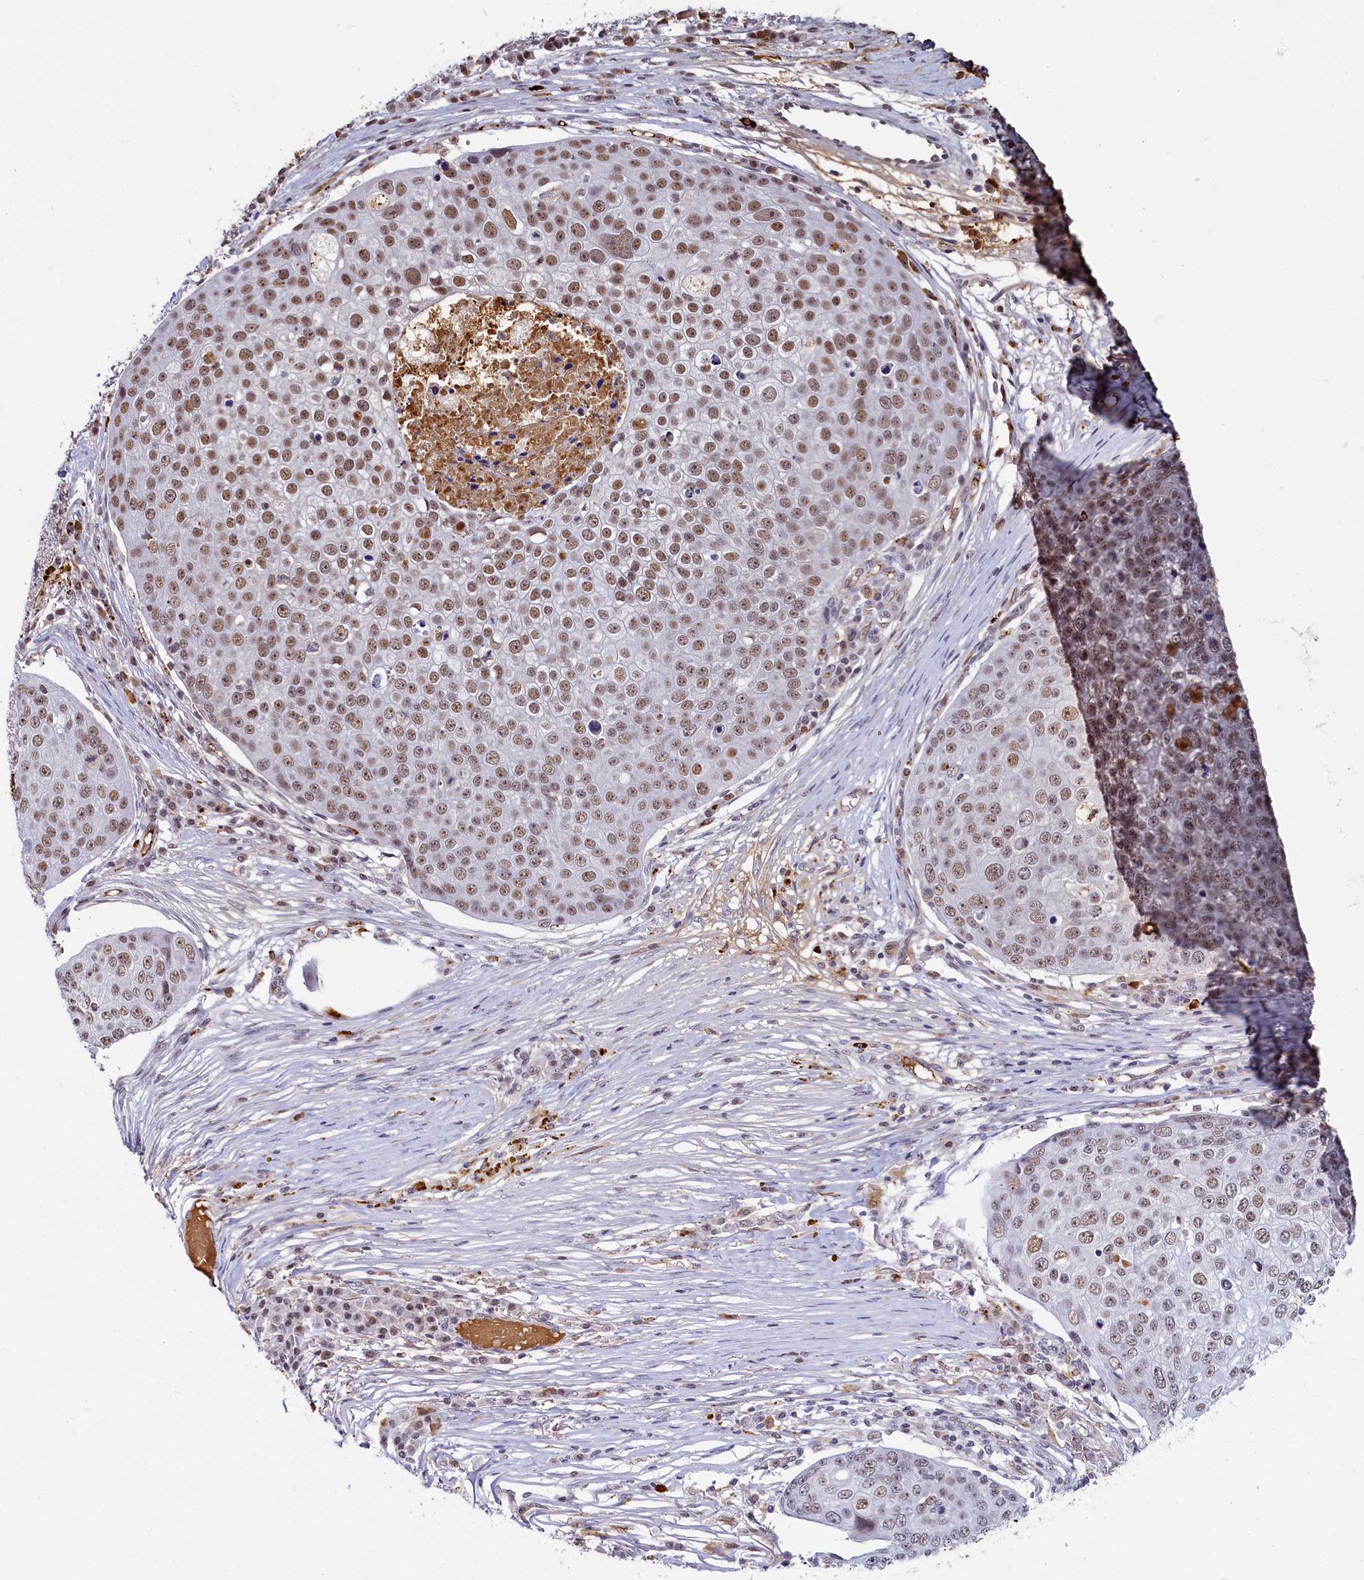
{"staining": {"intensity": "moderate", "quantity": ">75%", "location": "nuclear"}, "tissue": "skin cancer", "cell_type": "Tumor cells", "image_type": "cancer", "snomed": [{"axis": "morphology", "description": "Squamous cell carcinoma, NOS"}, {"axis": "topography", "description": "Skin"}], "caption": "A photomicrograph showing moderate nuclear expression in approximately >75% of tumor cells in skin cancer, as visualized by brown immunohistochemical staining.", "gene": "INTS14", "patient": {"sex": "male", "age": 71}}